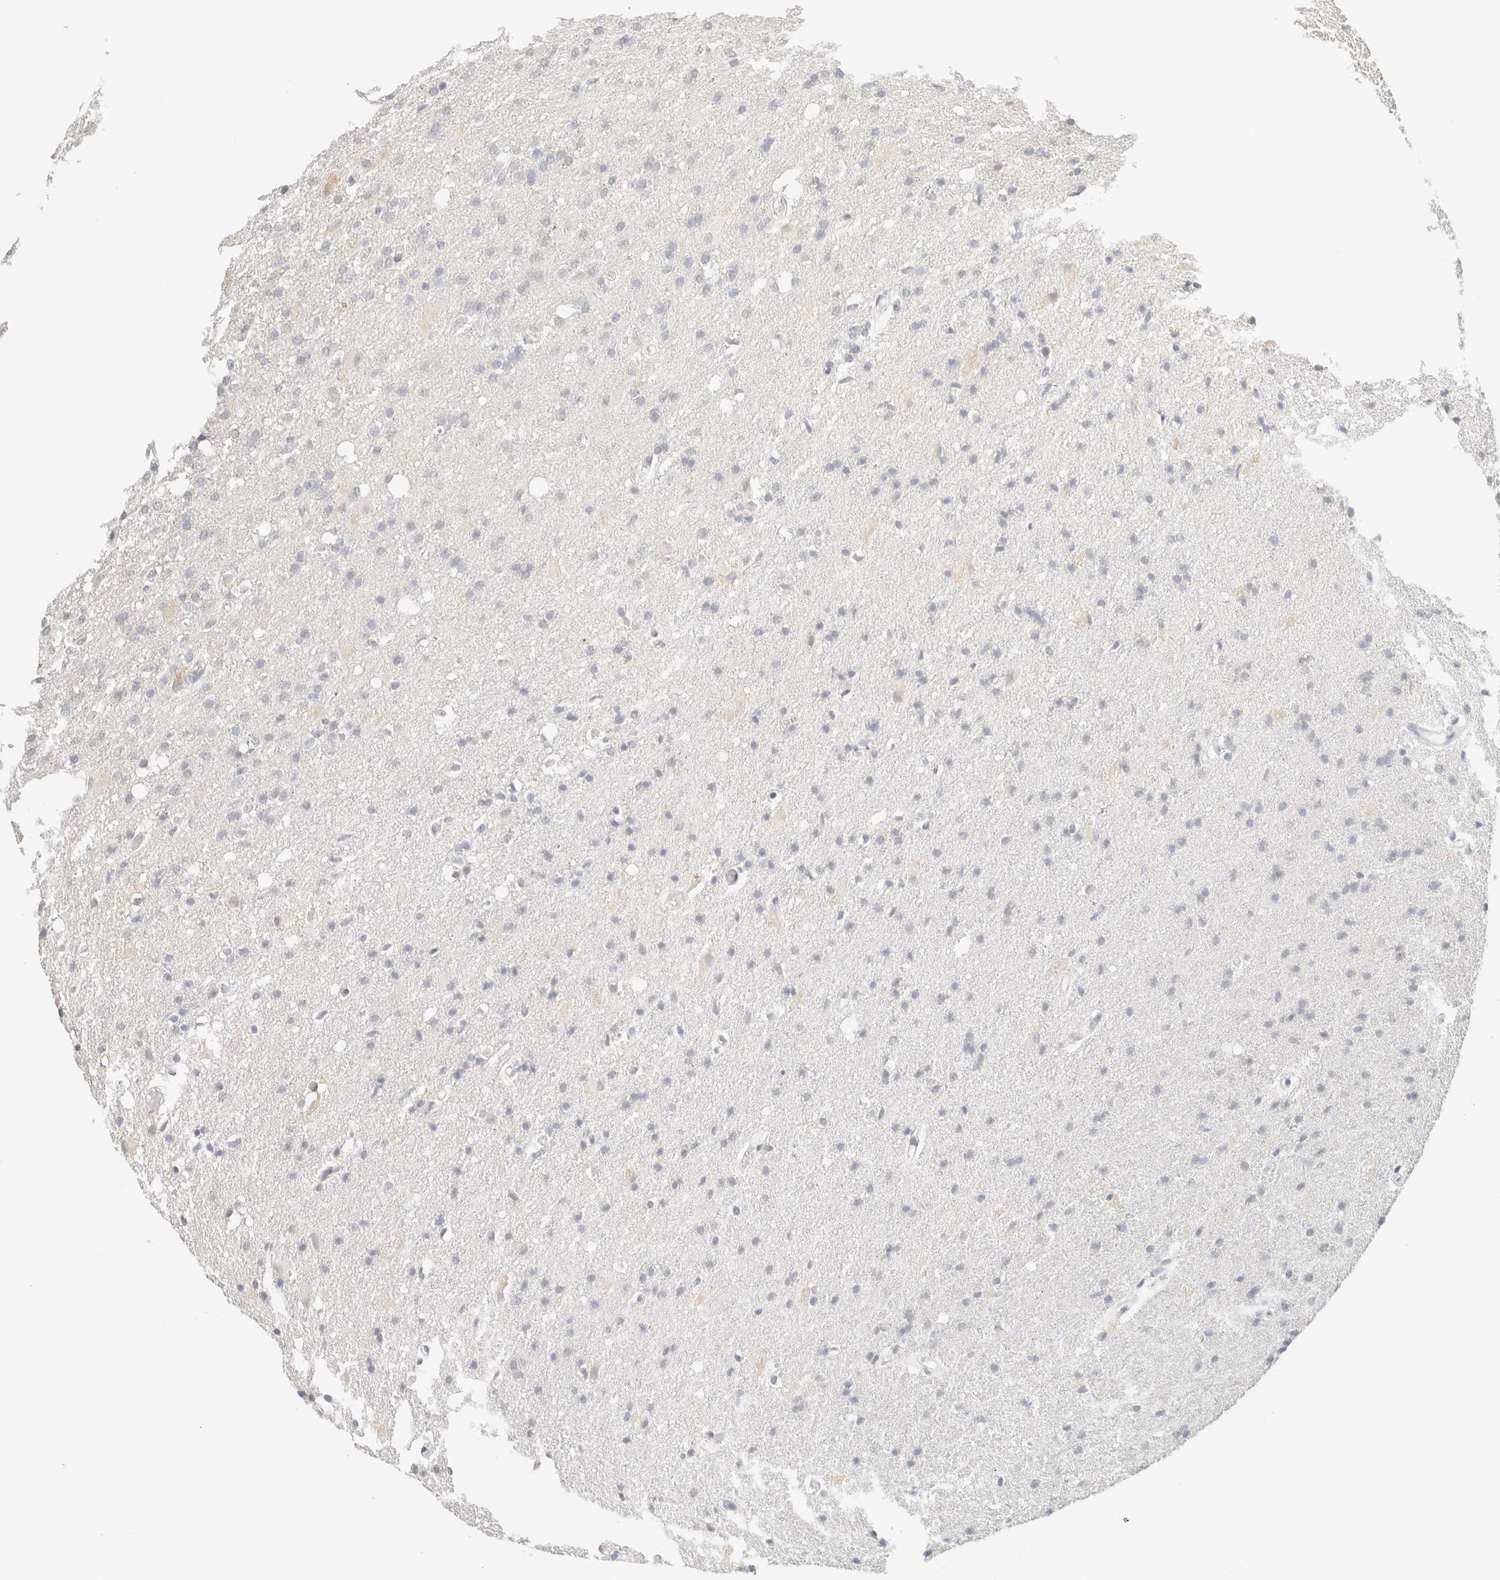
{"staining": {"intensity": "negative", "quantity": "none", "location": "none"}, "tissue": "glioma", "cell_type": "Tumor cells", "image_type": "cancer", "snomed": [{"axis": "morphology", "description": "Normal tissue, NOS"}, {"axis": "morphology", "description": "Glioma, malignant, High grade"}, {"axis": "topography", "description": "Cerebral cortex"}], "caption": "Glioma was stained to show a protein in brown. There is no significant positivity in tumor cells.", "gene": "CPA1", "patient": {"sex": "male", "age": 77}}